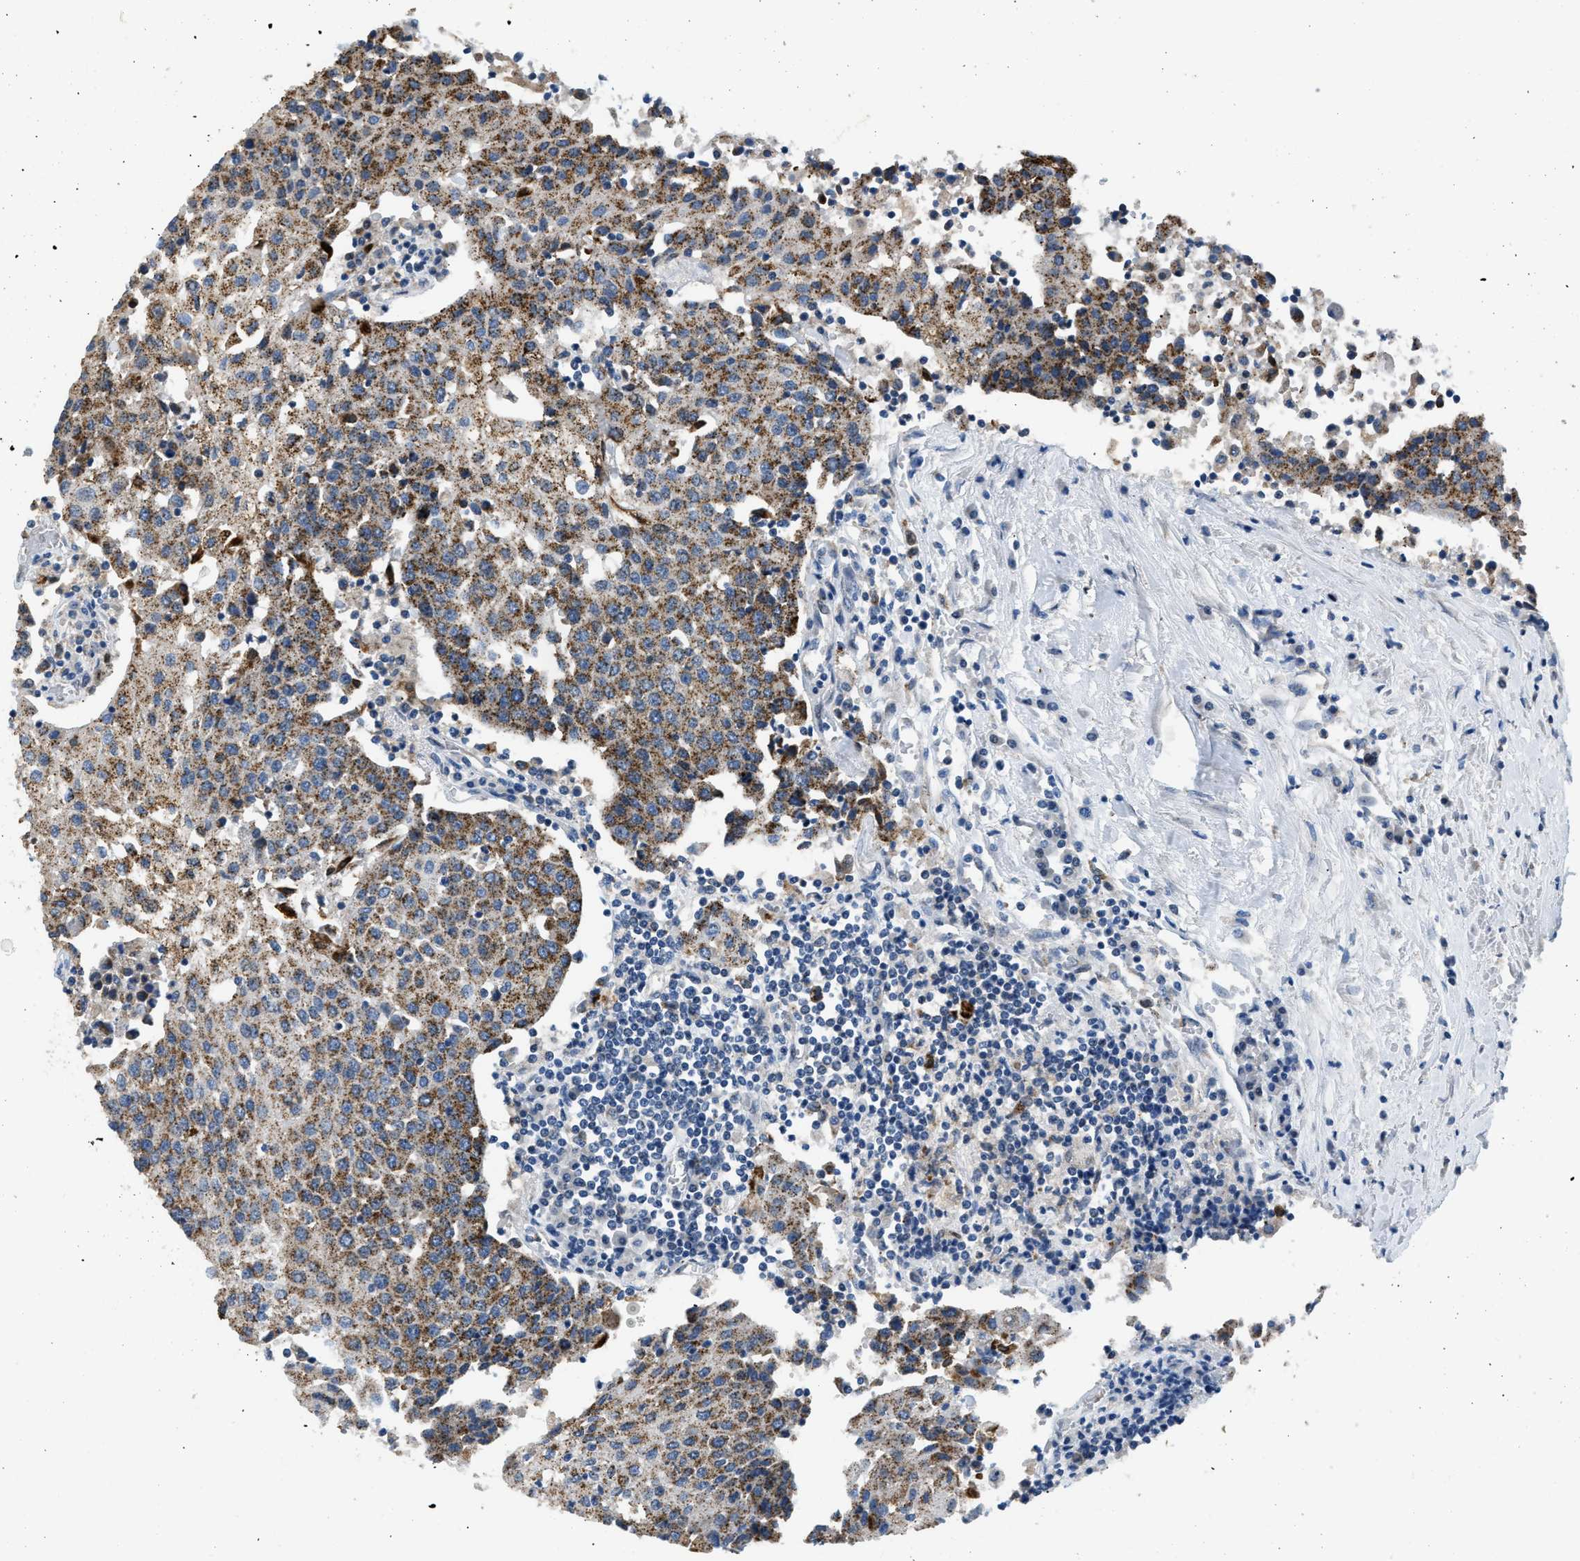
{"staining": {"intensity": "moderate", "quantity": ">75%", "location": "cytoplasmic/membranous"}, "tissue": "urothelial cancer", "cell_type": "Tumor cells", "image_type": "cancer", "snomed": [{"axis": "morphology", "description": "Urothelial carcinoma, High grade"}, {"axis": "topography", "description": "Urinary bladder"}], "caption": "Moderate cytoplasmic/membranous protein positivity is seen in about >75% of tumor cells in urothelial cancer.", "gene": "TOMM34", "patient": {"sex": "female", "age": 85}}